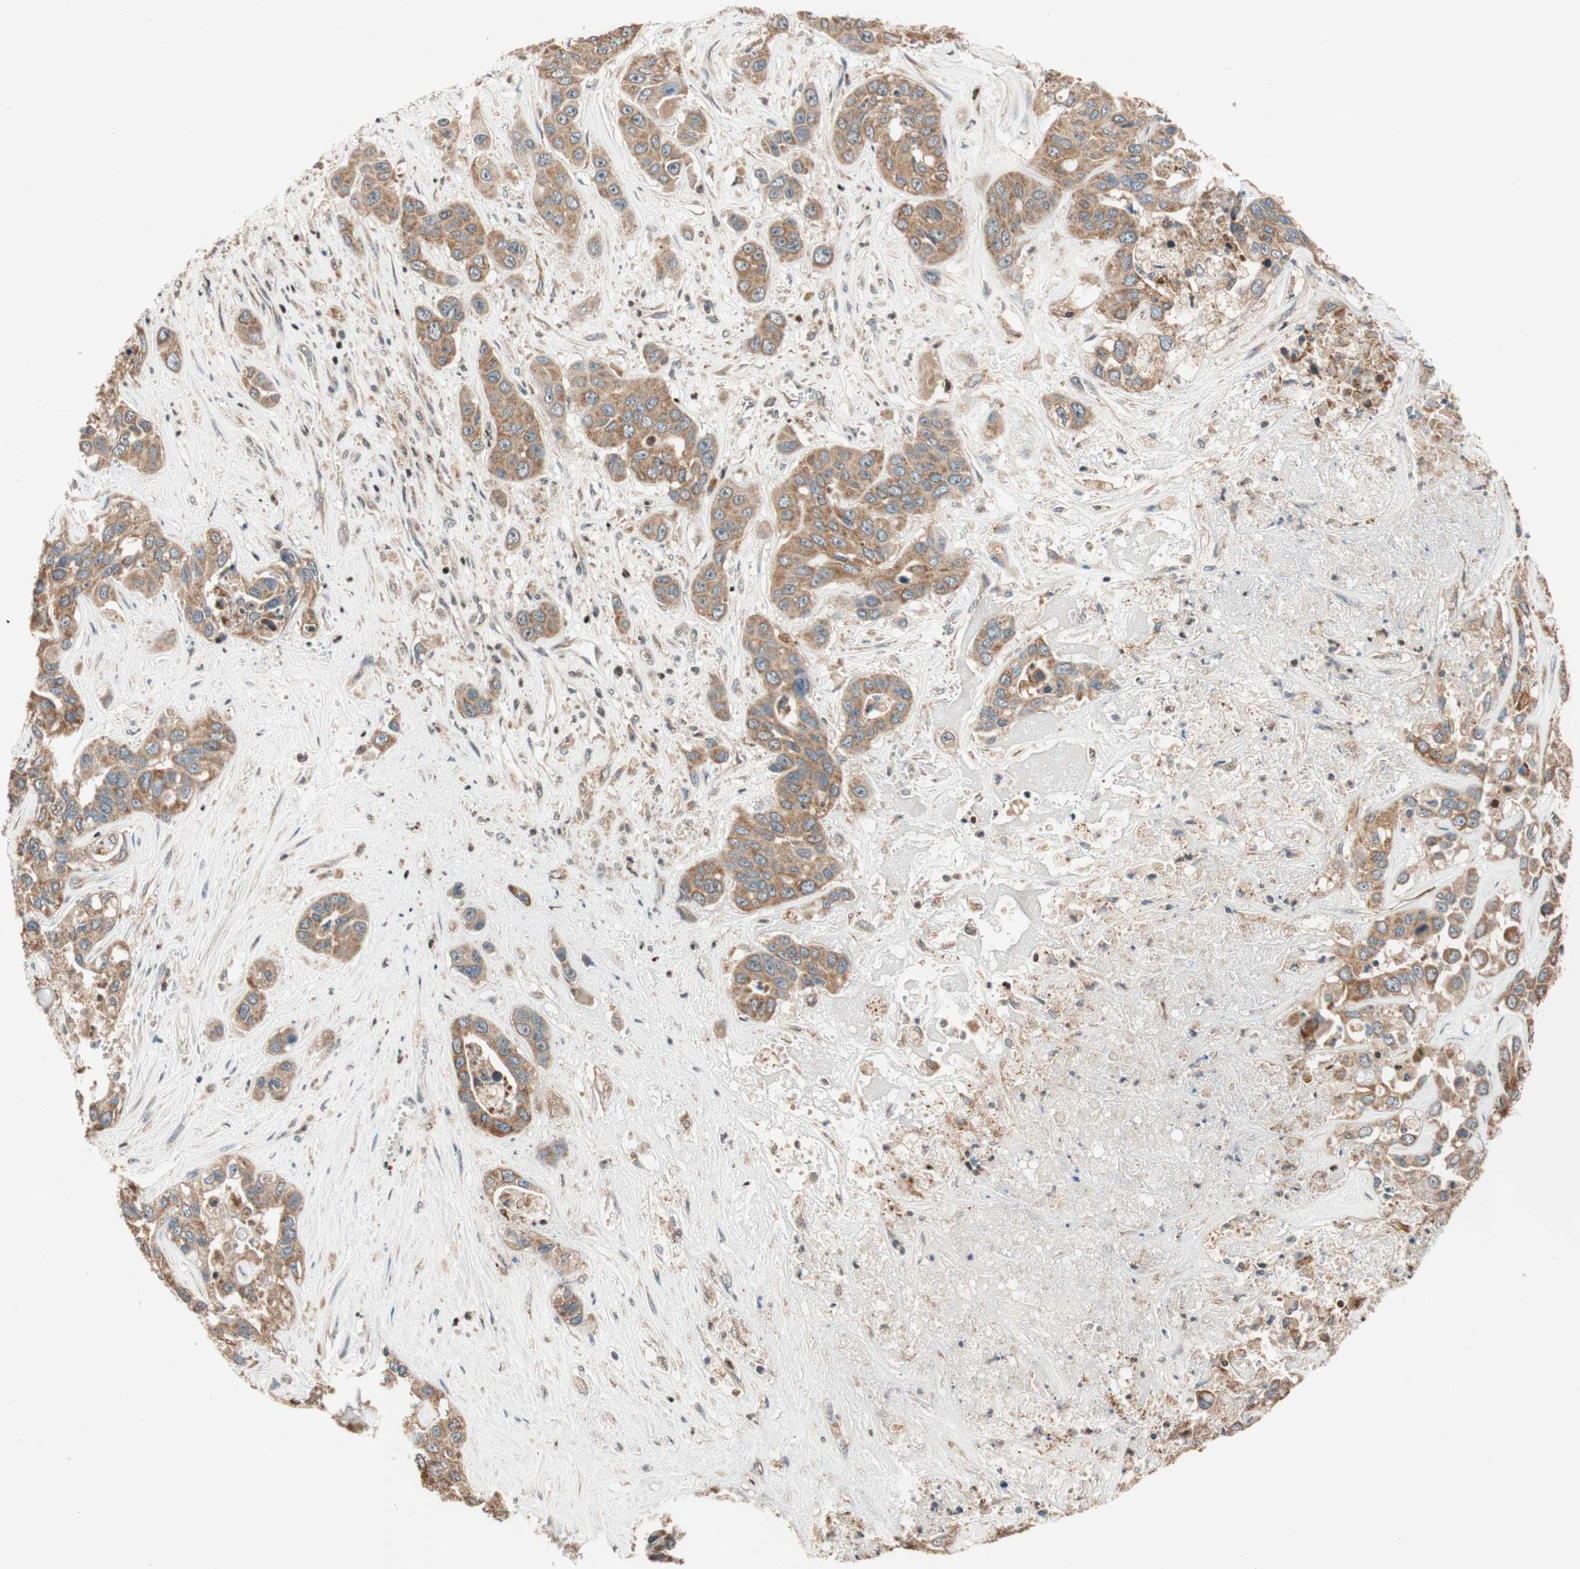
{"staining": {"intensity": "moderate", "quantity": ">75%", "location": "cytoplasmic/membranous"}, "tissue": "liver cancer", "cell_type": "Tumor cells", "image_type": "cancer", "snomed": [{"axis": "morphology", "description": "Cholangiocarcinoma"}, {"axis": "topography", "description": "Liver"}], "caption": "Brown immunohistochemical staining in human liver cholangiocarcinoma reveals moderate cytoplasmic/membranous staining in approximately >75% of tumor cells. (Stains: DAB (3,3'-diaminobenzidine) in brown, nuclei in blue, Microscopy: brightfield microscopy at high magnification).", "gene": "HECW1", "patient": {"sex": "female", "age": 52}}